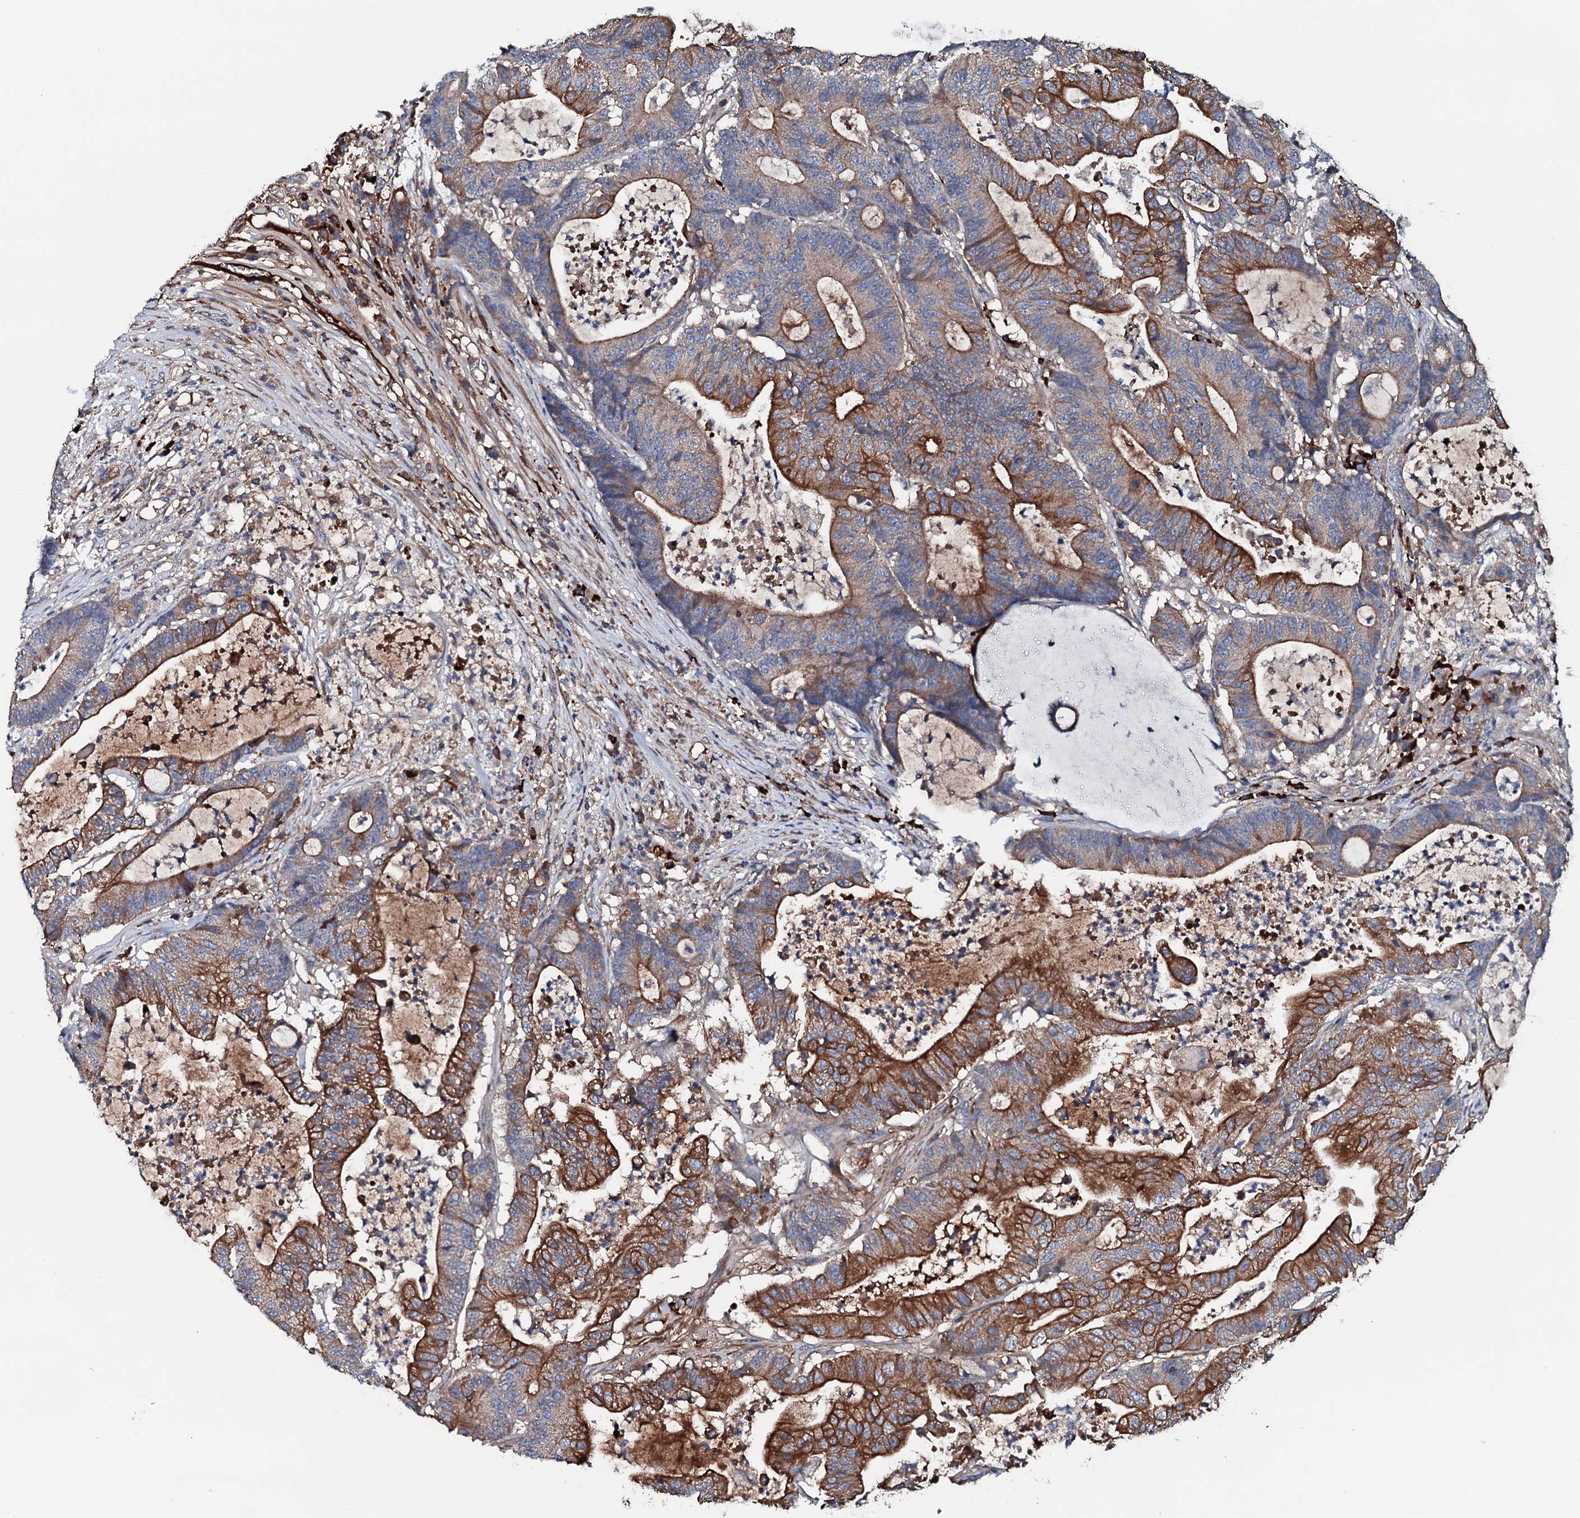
{"staining": {"intensity": "strong", "quantity": "25%-75%", "location": "cytoplasmic/membranous"}, "tissue": "colorectal cancer", "cell_type": "Tumor cells", "image_type": "cancer", "snomed": [{"axis": "morphology", "description": "Adenocarcinoma, NOS"}, {"axis": "topography", "description": "Colon"}], "caption": "Colorectal cancer (adenocarcinoma) tissue displays strong cytoplasmic/membranous staining in about 25%-75% of tumor cells", "gene": "NEK1", "patient": {"sex": "female", "age": 84}}